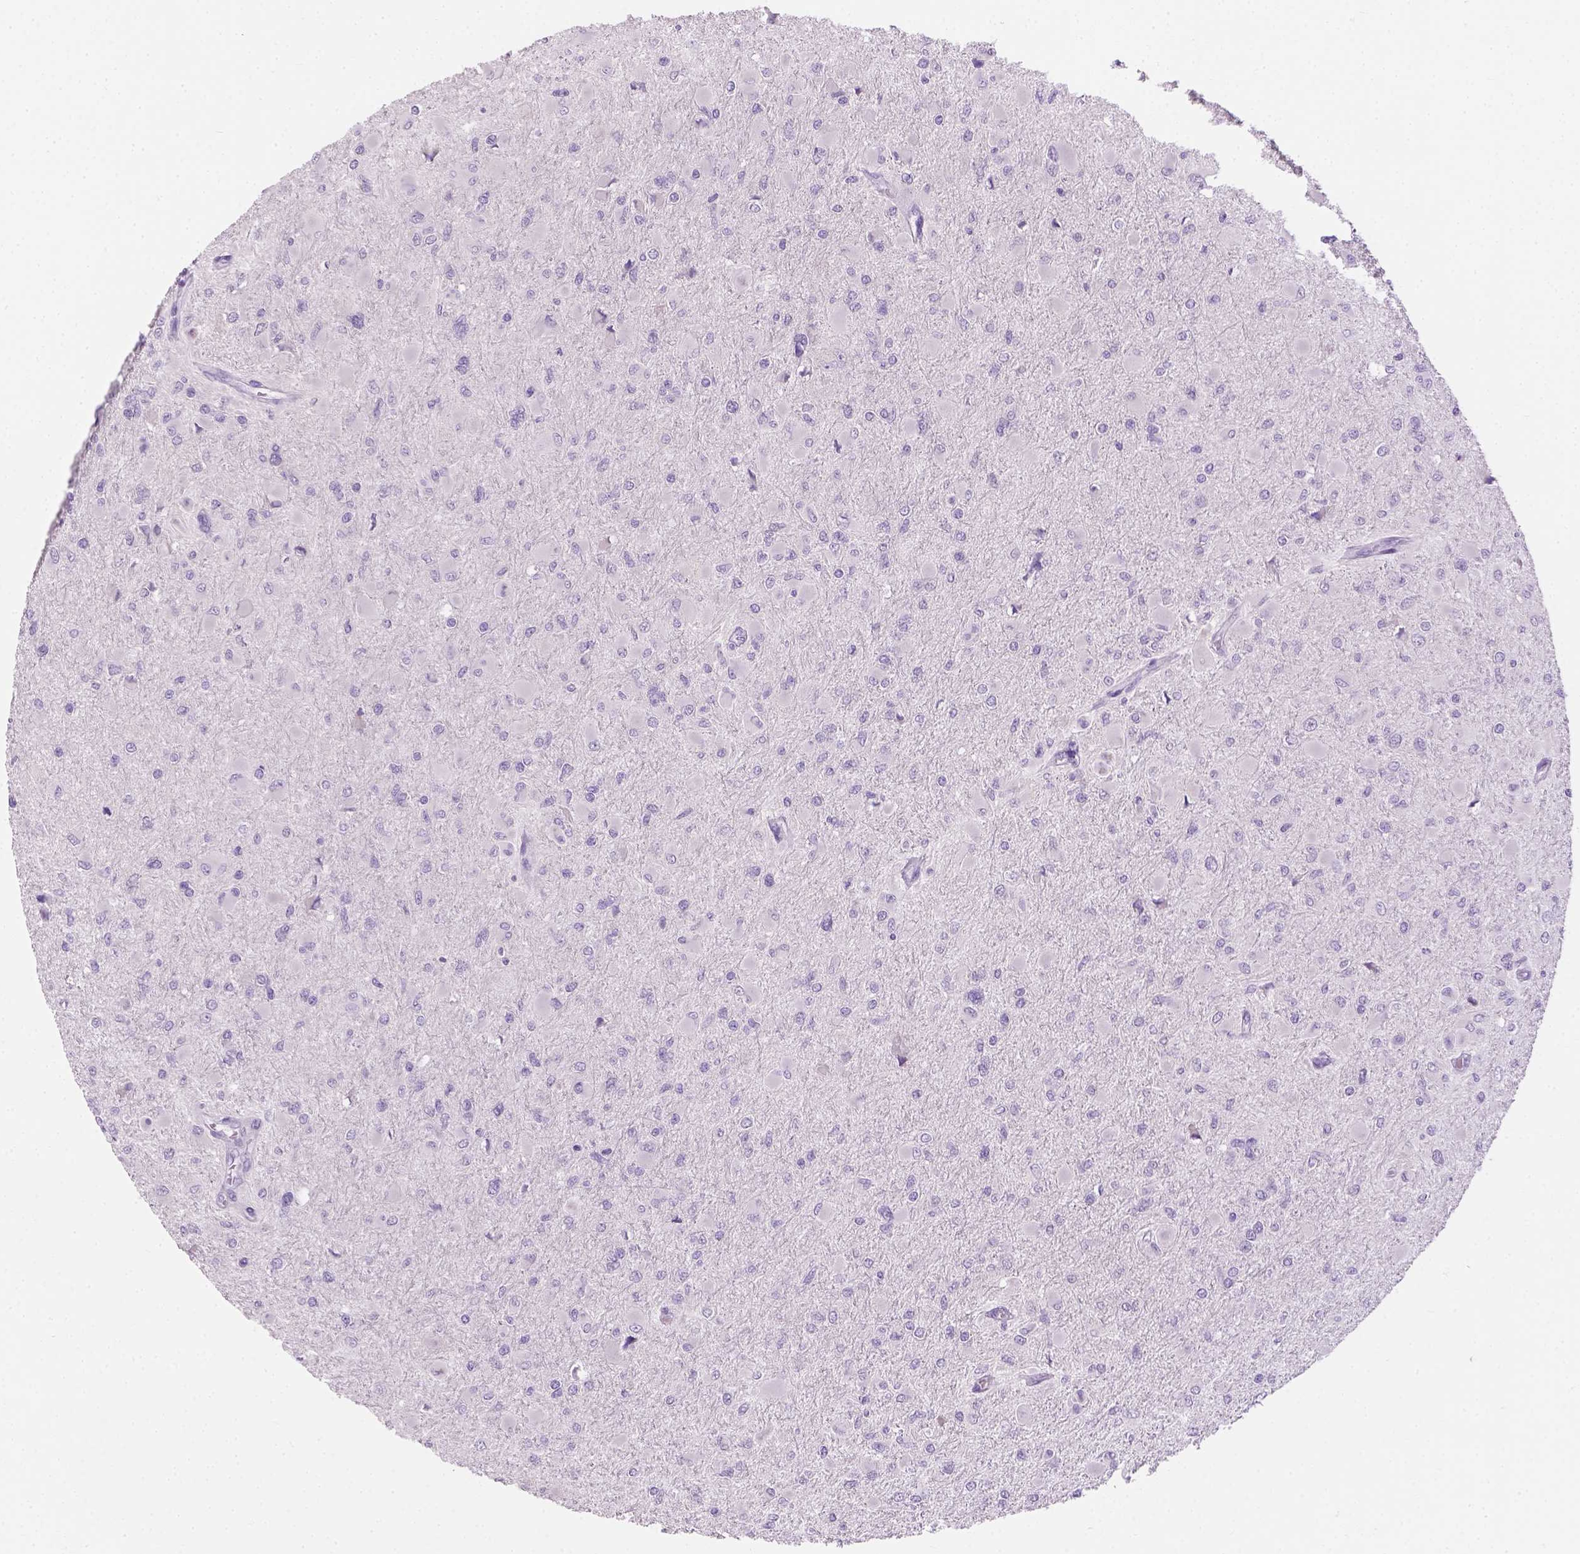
{"staining": {"intensity": "negative", "quantity": "none", "location": "none"}, "tissue": "glioma", "cell_type": "Tumor cells", "image_type": "cancer", "snomed": [{"axis": "morphology", "description": "Glioma, malignant, High grade"}, {"axis": "topography", "description": "Cerebral cortex"}], "caption": "This is an IHC image of glioma. There is no expression in tumor cells.", "gene": "CYP24A1", "patient": {"sex": "female", "age": 36}}